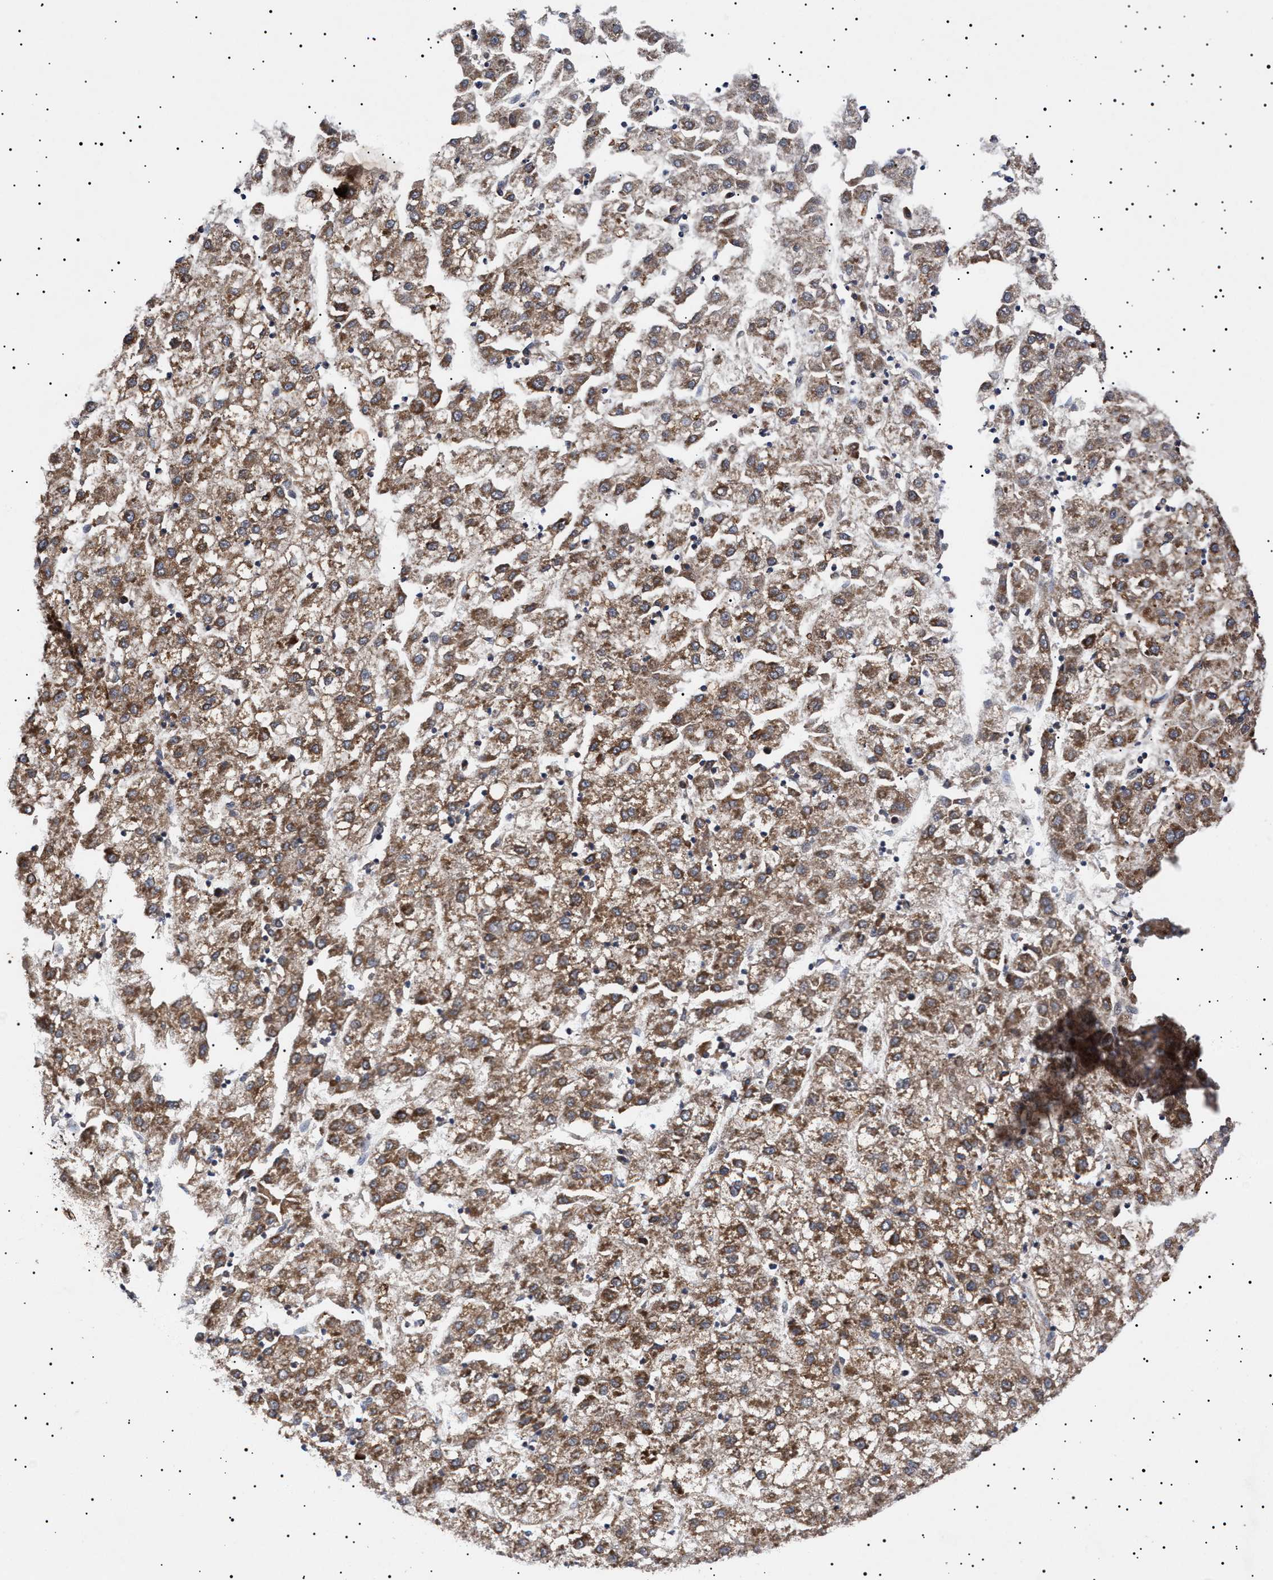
{"staining": {"intensity": "moderate", "quantity": ">75%", "location": "cytoplasmic/membranous"}, "tissue": "liver cancer", "cell_type": "Tumor cells", "image_type": "cancer", "snomed": [{"axis": "morphology", "description": "Carcinoma, Hepatocellular, NOS"}, {"axis": "topography", "description": "Liver"}], "caption": "Protein staining reveals moderate cytoplasmic/membranous staining in about >75% of tumor cells in liver cancer (hepatocellular carcinoma).", "gene": "MRPL10", "patient": {"sex": "male", "age": 72}}